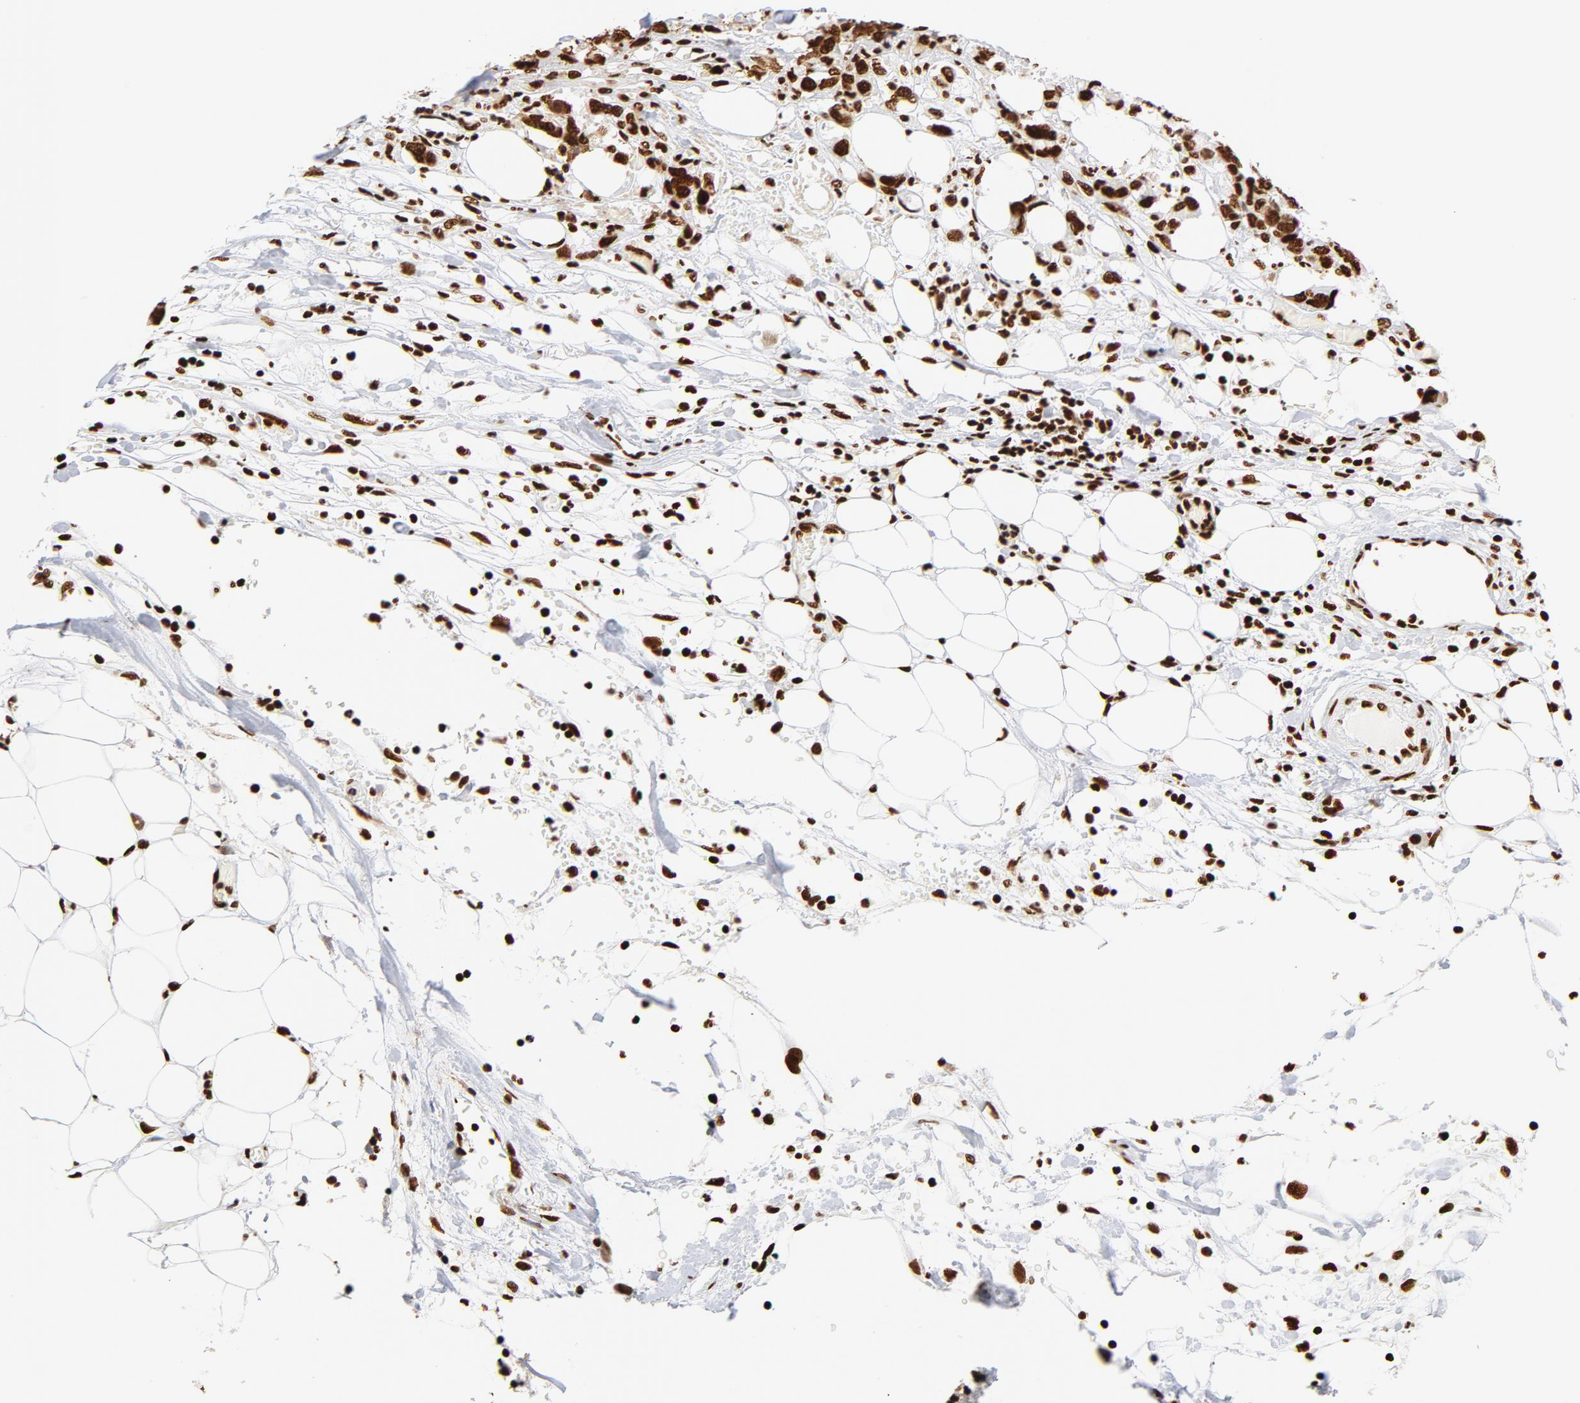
{"staining": {"intensity": "strong", "quantity": ">75%", "location": "nuclear"}, "tissue": "colorectal cancer", "cell_type": "Tumor cells", "image_type": "cancer", "snomed": [{"axis": "morphology", "description": "Adenocarcinoma, NOS"}, {"axis": "topography", "description": "Colon"}], "caption": "Adenocarcinoma (colorectal) stained for a protein (brown) displays strong nuclear positive staining in approximately >75% of tumor cells.", "gene": "XRCC6", "patient": {"sex": "female", "age": 86}}